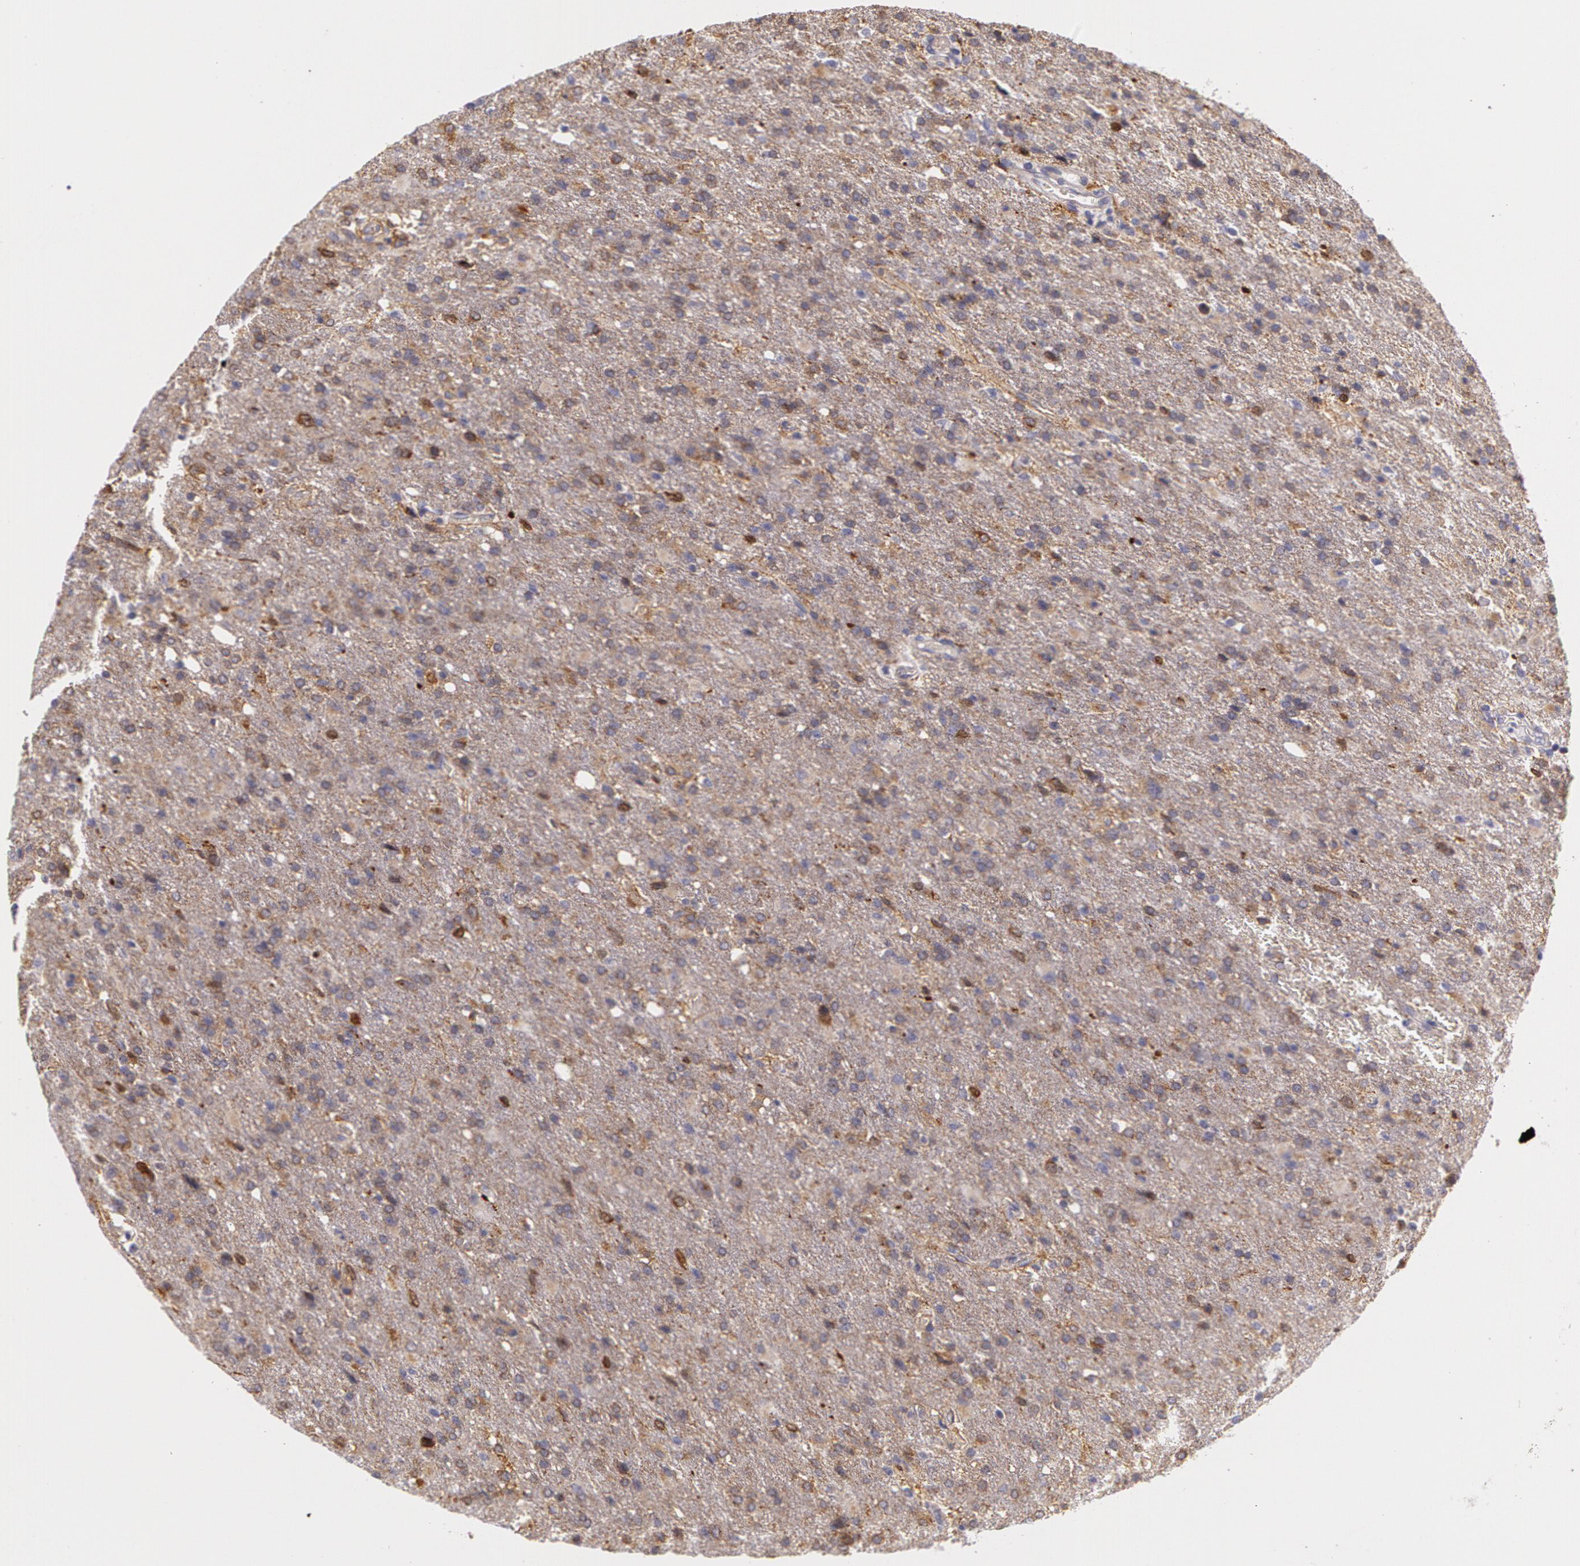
{"staining": {"intensity": "moderate", "quantity": ">75%", "location": "cytoplasmic/membranous"}, "tissue": "glioma", "cell_type": "Tumor cells", "image_type": "cancer", "snomed": [{"axis": "morphology", "description": "Glioma, malignant, High grade"}, {"axis": "topography", "description": "Brain"}], "caption": "Immunohistochemistry (IHC) of glioma displays medium levels of moderate cytoplasmic/membranous positivity in approximately >75% of tumor cells. (brown staining indicates protein expression, while blue staining denotes nuclei).", "gene": "APP", "patient": {"sex": "male", "age": 68}}